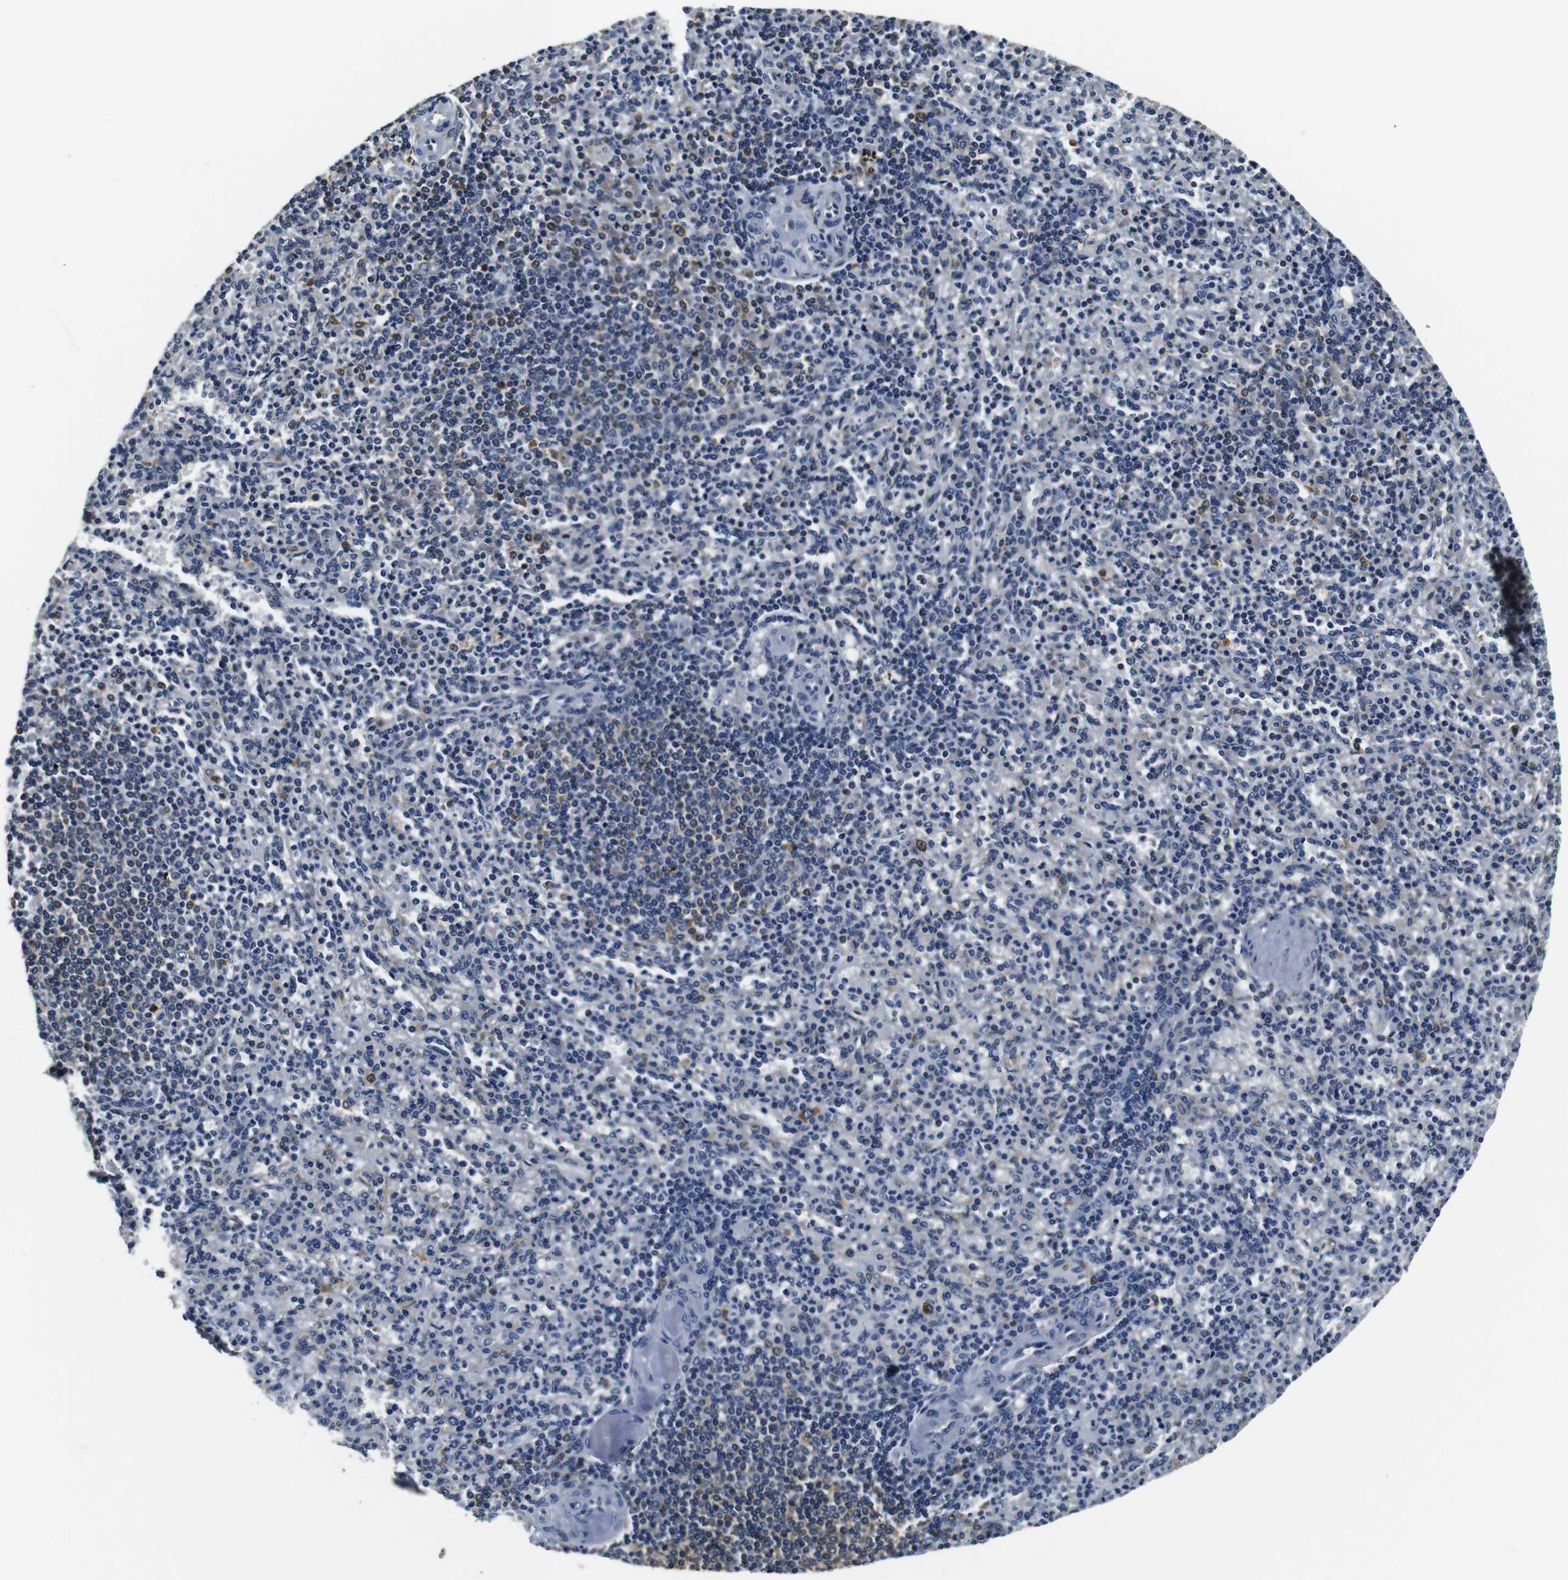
{"staining": {"intensity": "weak", "quantity": "<25%", "location": "cytoplasmic/membranous"}, "tissue": "spleen", "cell_type": "Cells in red pulp", "image_type": "normal", "snomed": [{"axis": "morphology", "description": "Normal tissue, NOS"}, {"axis": "topography", "description": "Spleen"}], "caption": "DAB (3,3'-diaminobenzidine) immunohistochemical staining of benign spleen exhibits no significant expression in cells in red pulp.", "gene": "COL1A1", "patient": {"sex": "female", "age": 74}}